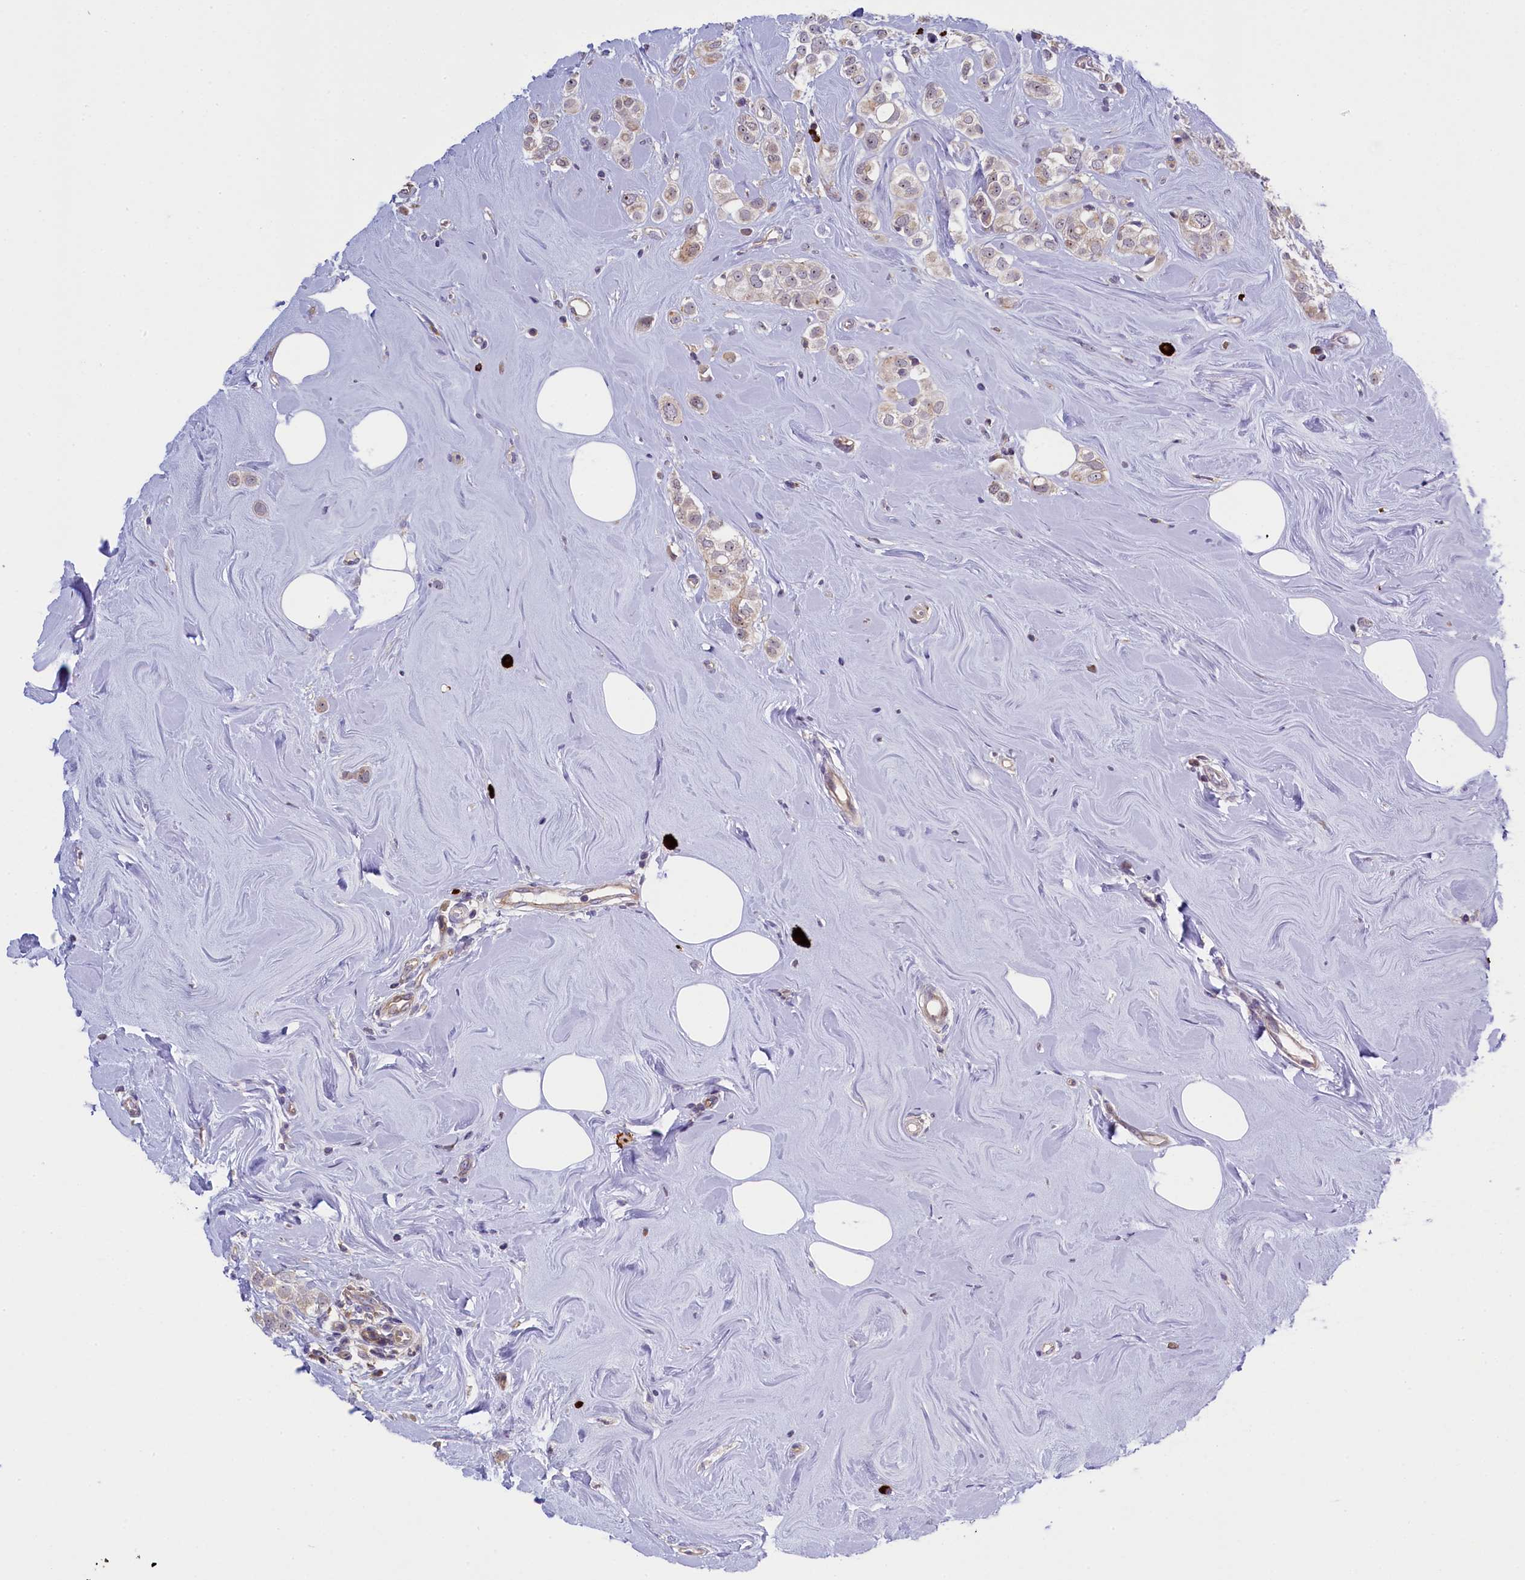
{"staining": {"intensity": "negative", "quantity": "none", "location": "none"}, "tissue": "breast cancer", "cell_type": "Tumor cells", "image_type": "cancer", "snomed": [{"axis": "morphology", "description": "Lobular carcinoma"}, {"axis": "topography", "description": "Breast"}], "caption": "Human breast cancer stained for a protein using IHC exhibits no expression in tumor cells.", "gene": "CCL23", "patient": {"sex": "female", "age": 47}}